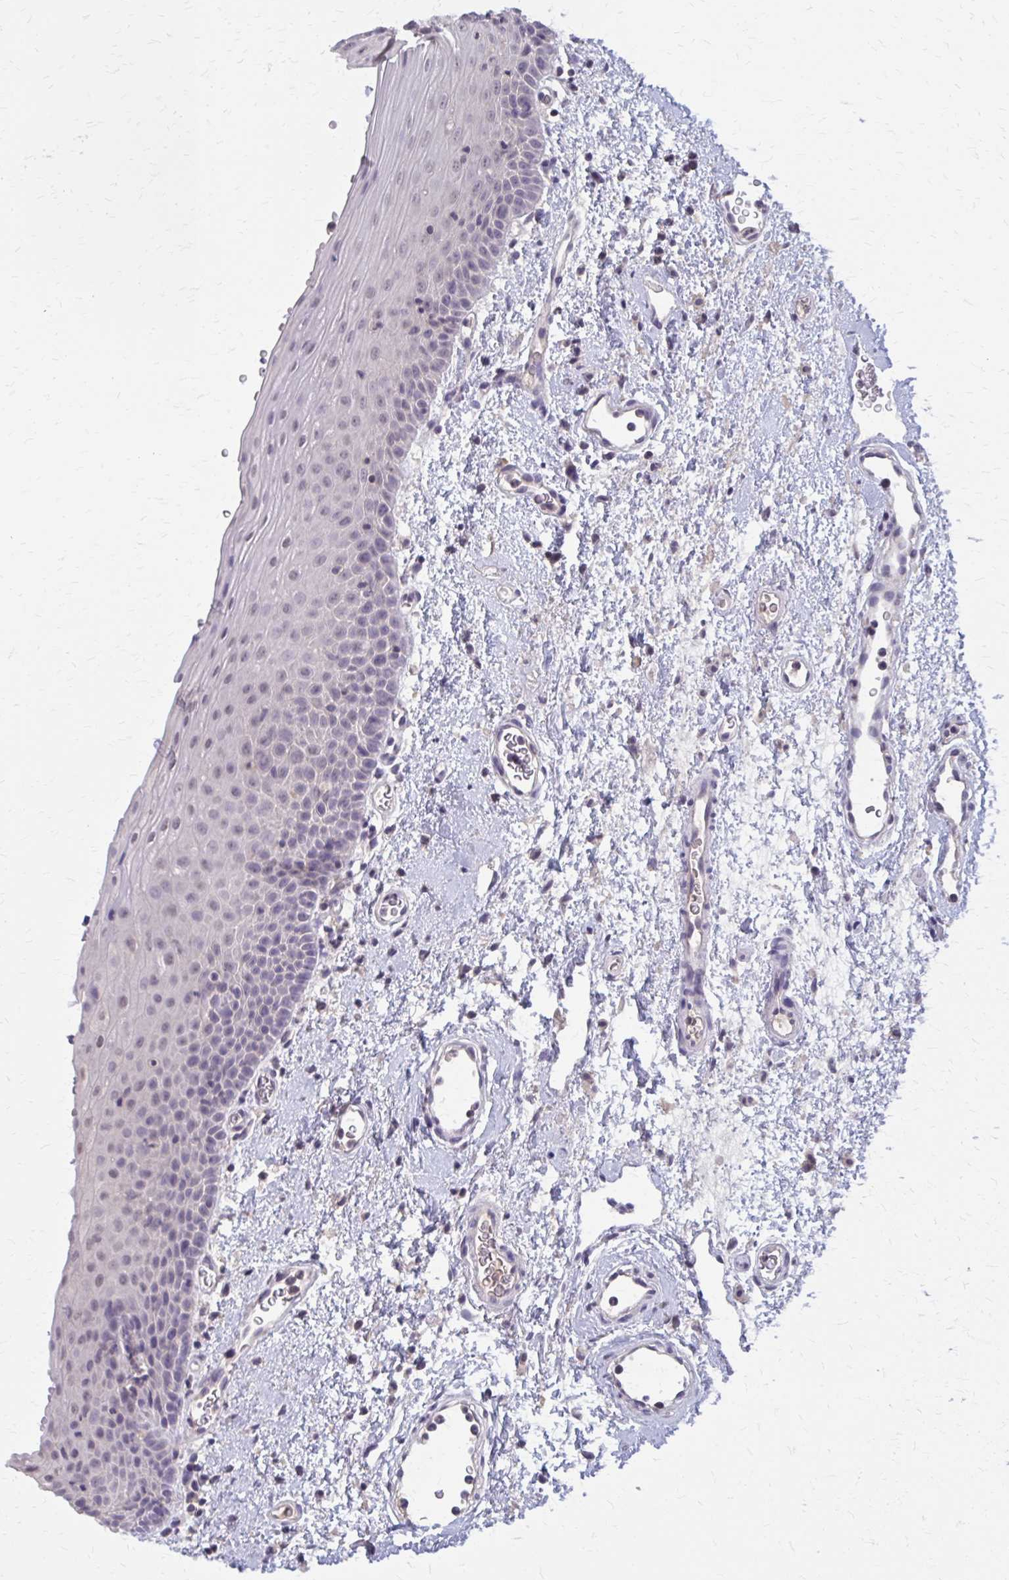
{"staining": {"intensity": "negative", "quantity": "none", "location": "none"}, "tissue": "oral mucosa", "cell_type": "Squamous epithelial cells", "image_type": "normal", "snomed": [{"axis": "morphology", "description": "Normal tissue, NOS"}, {"axis": "topography", "description": "Oral tissue"}, {"axis": "topography", "description": "Head-Neck"}], "caption": "Squamous epithelial cells show no significant protein expression in normal oral mucosa.", "gene": "OR4A47", "patient": {"sex": "female", "age": 55}}